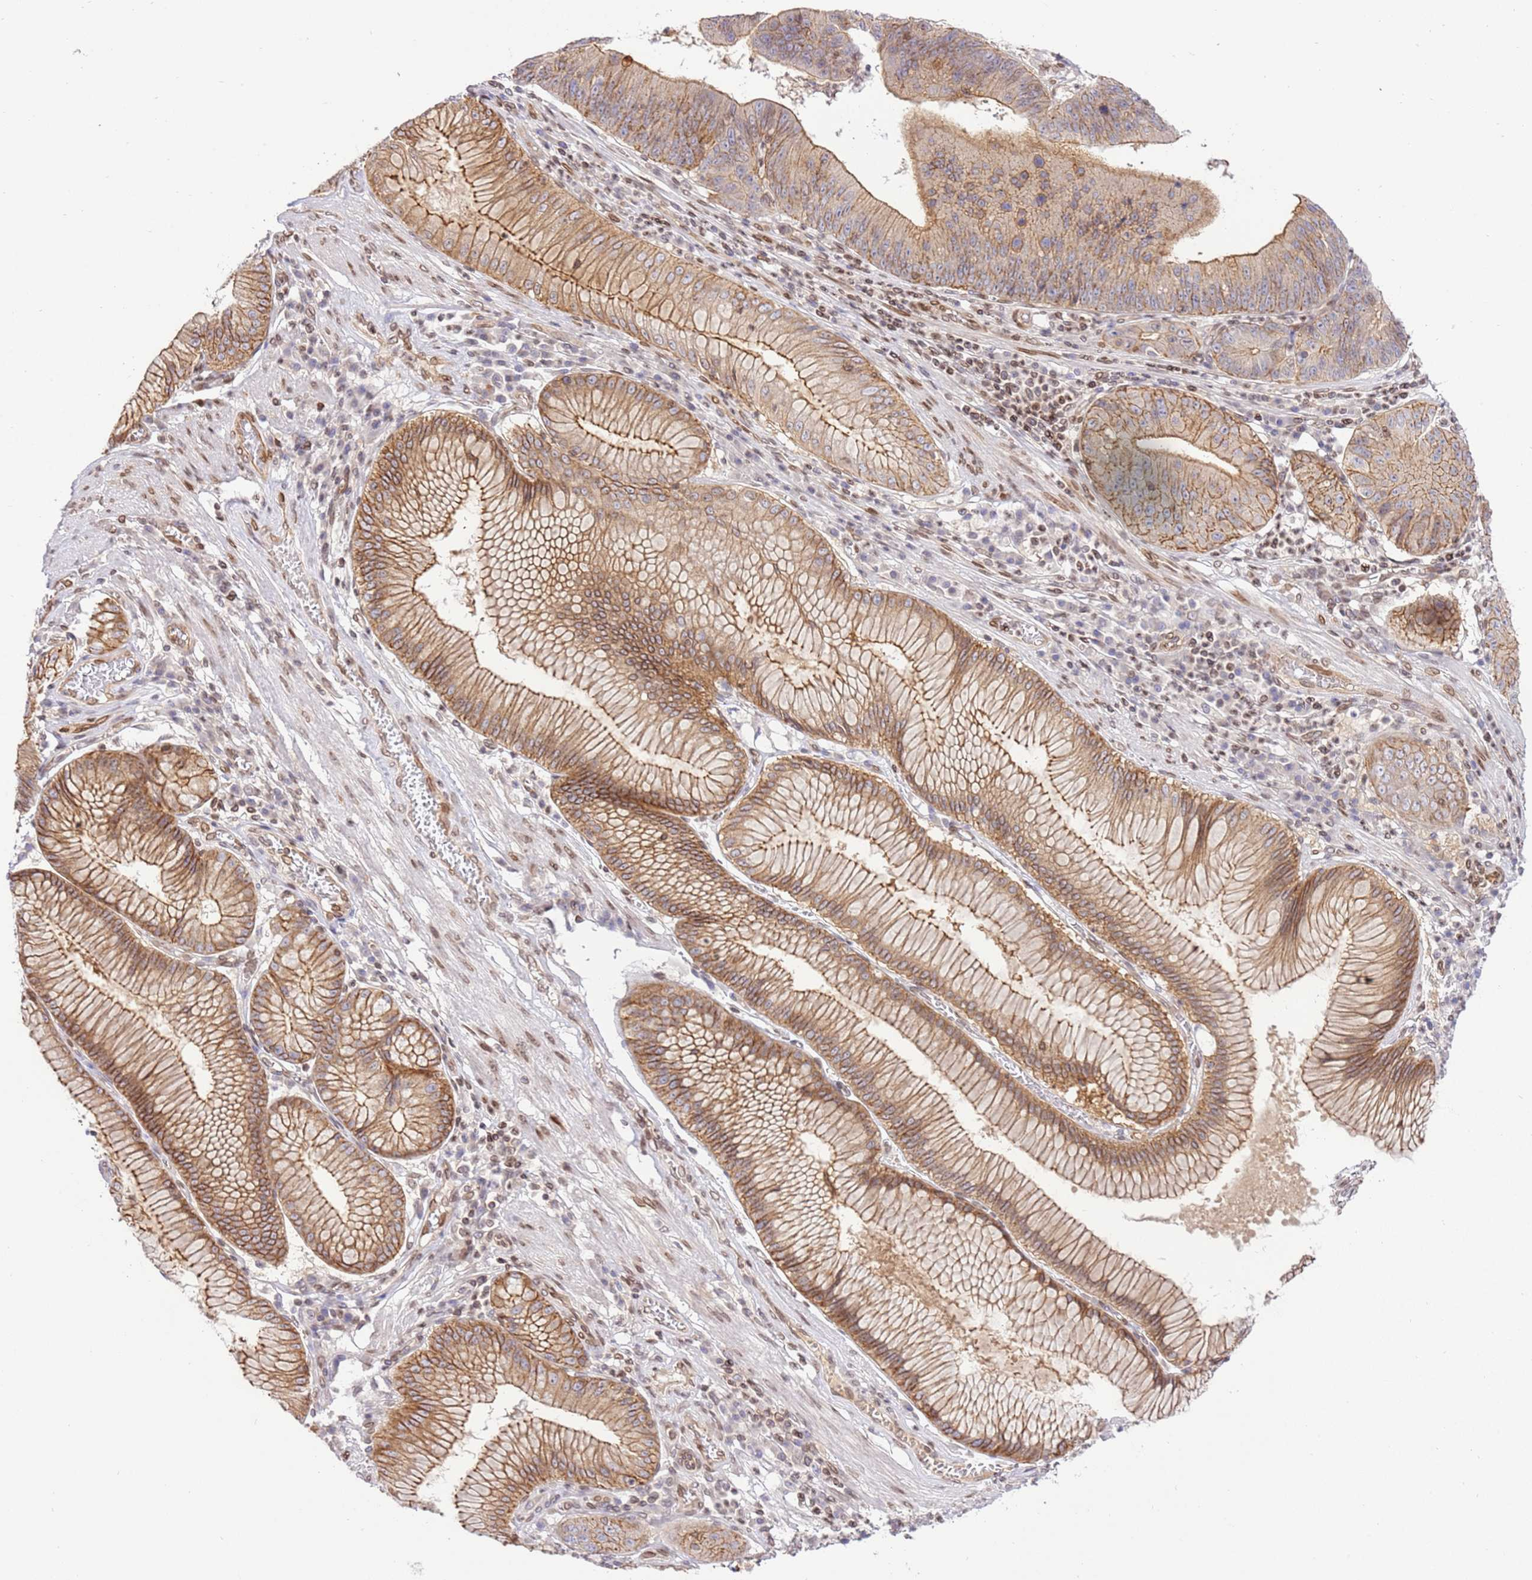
{"staining": {"intensity": "moderate", "quantity": "25%-75%", "location": "cytoplasmic/membranous"}, "tissue": "stomach cancer", "cell_type": "Tumor cells", "image_type": "cancer", "snomed": [{"axis": "morphology", "description": "Adenocarcinoma, NOS"}, {"axis": "topography", "description": "Stomach"}], "caption": "Adenocarcinoma (stomach) stained with IHC demonstrates moderate cytoplasmic/membranous staining in approximately 25%-75% of tumor cells. (IHC, brightfield microscopy, high magnification).", "gene": "TRIM37", "patient": {"sex": "male", "age": 59}}